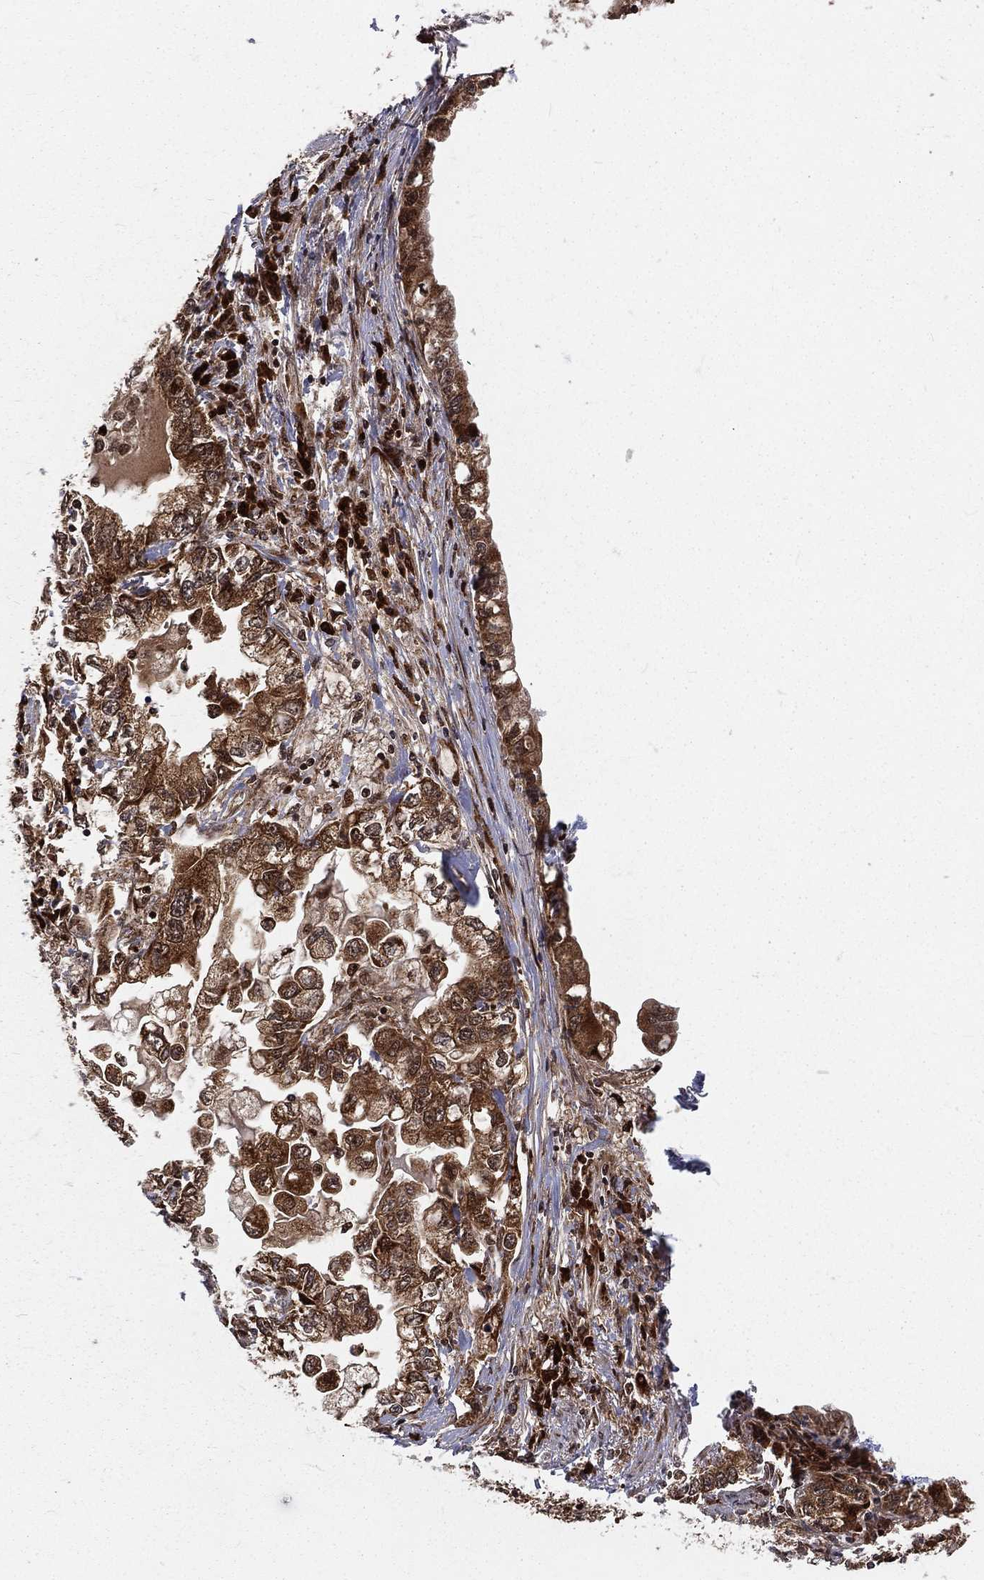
{"staining": {"intensity": "strong", "quantity": ">75%", "location": "cytoplasmic/membranous,nuclear"}, "tissue": "stomach cancer", "cell_type": "Tumor cells", "image_type": "cancer", "snomed": [{"axis": "morphology", "description": "Adenocarcinoma, NOS"}, {"axis": "topography", "description": "Stomach, lower"}], "caption": "Protein expression analysis of human stomach cancer reveals strong cytoplasmic/membranous and nuclear staining in about >75% of tumor cells.", "gene": "MDM2", "patient": {"sex": "female", "age": 93}}